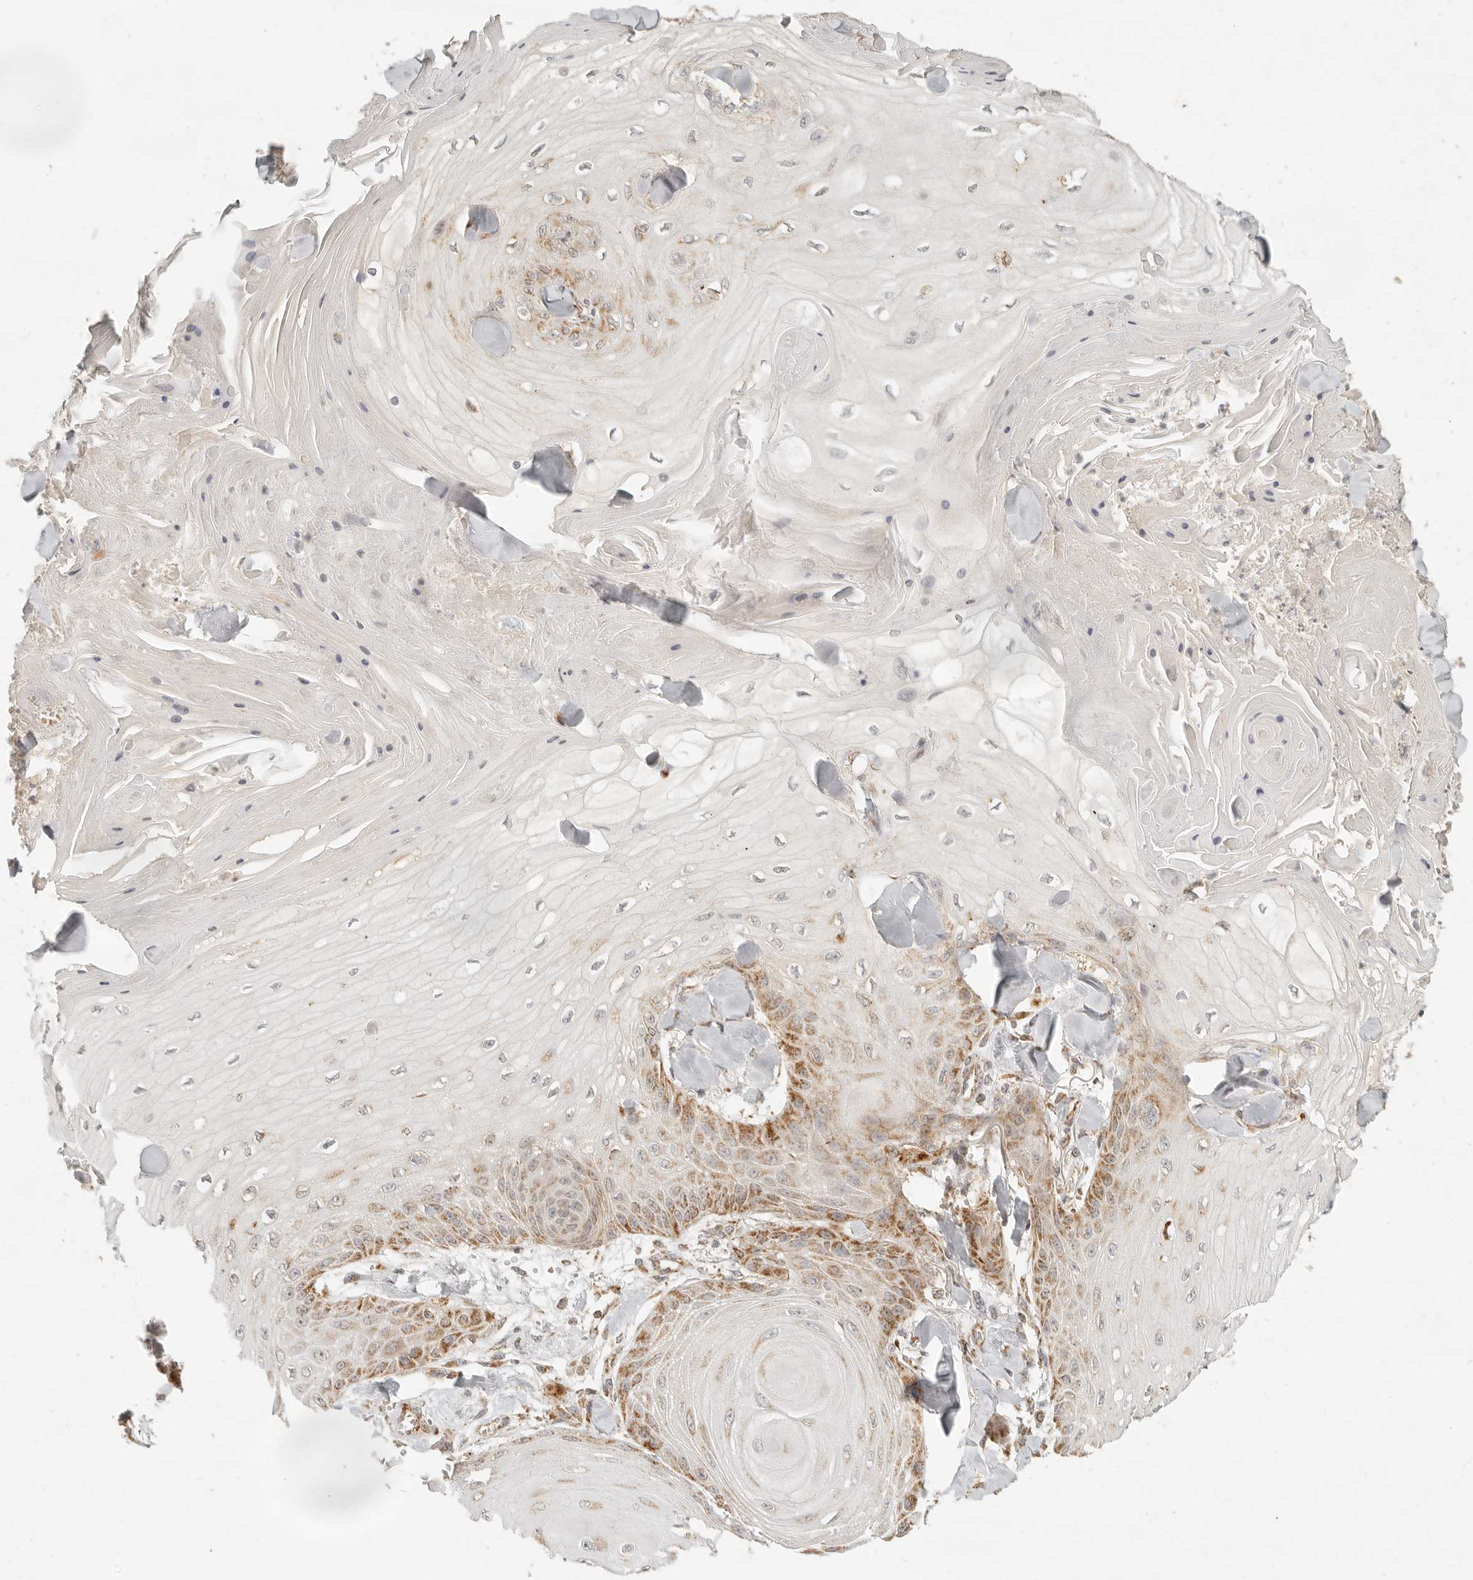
{"staining": {"intensity": "moderate", "quantity": "25%-75%", "location": "cytoplasmic/membranous"}, "tissue": "skin cancer", "cell_type": "Tumor cells", "image_type": "cancer", "snomed": [{"axis": "morphology", "description": "Squamous cell carcinoma, NOS"}, {"axis": "topography", "description": "Skin"}], "caption": "Human skin squamous cell carcinoma stained with a brown dye displays moderate cytoplasmic/membranous positive positivity in about 25%-75% of tumor cells.", "gene": "MRPL55", "patient": {"sex": "male", "age": 74}}